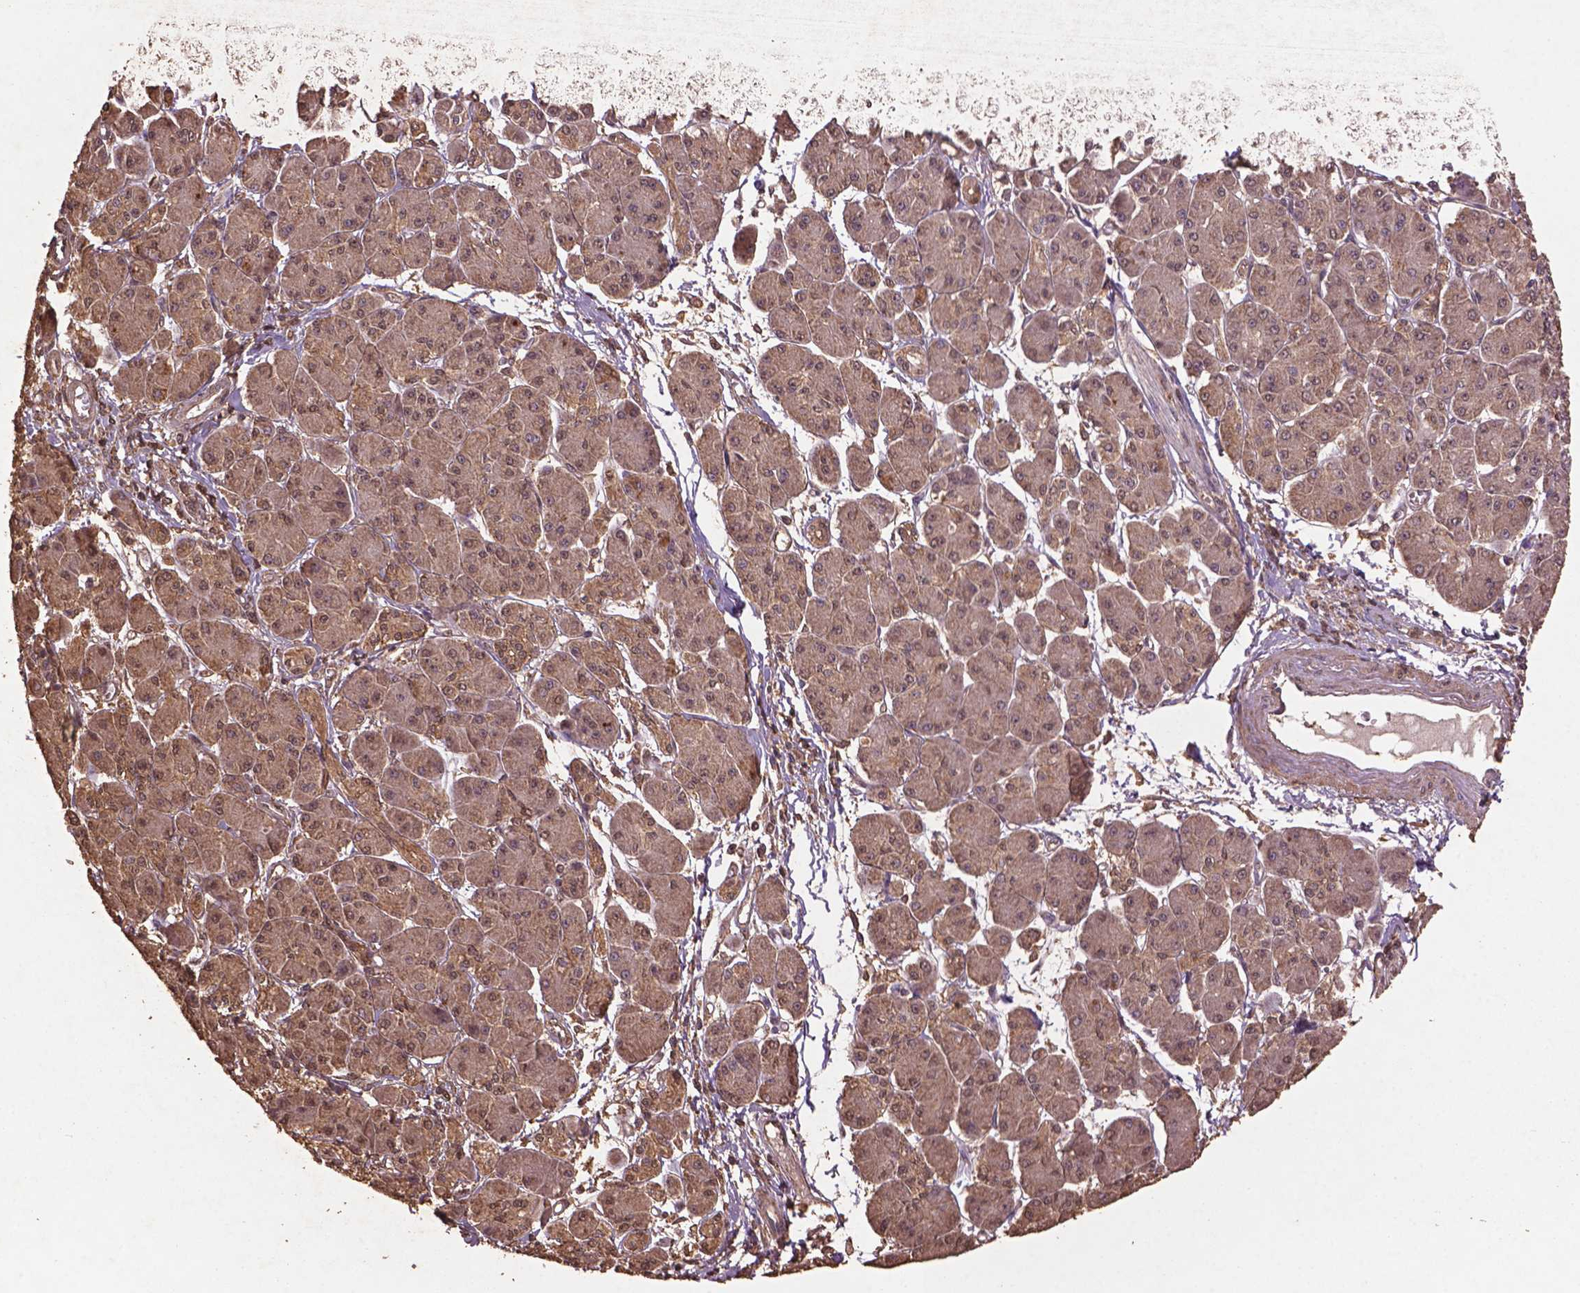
{"staining": {"intensity": "weak", "quantity": "25%-75%", "location": "cytoplasmic/membranous"}, "tissue": "pancreatic cancer", "cell_type": "Tumor cells", "image_type": "cancer", "snomed": [{"axis": "morphology", "description": "Adenocarcinoma, NOS"}, {"axis": "topography", "description": "Pancreas"}], "caption": "Immunohistochemistry of pancreatic adenocarcinoma displays low levels of weak cytoplasmic/membranous positivity in approximately 25%-75% of tumor cells. Ihc stains the protein in brown and the nuclei are stained blue.", "gene": "BABAM1", "patient": {"sex": "male", "age": 70}}